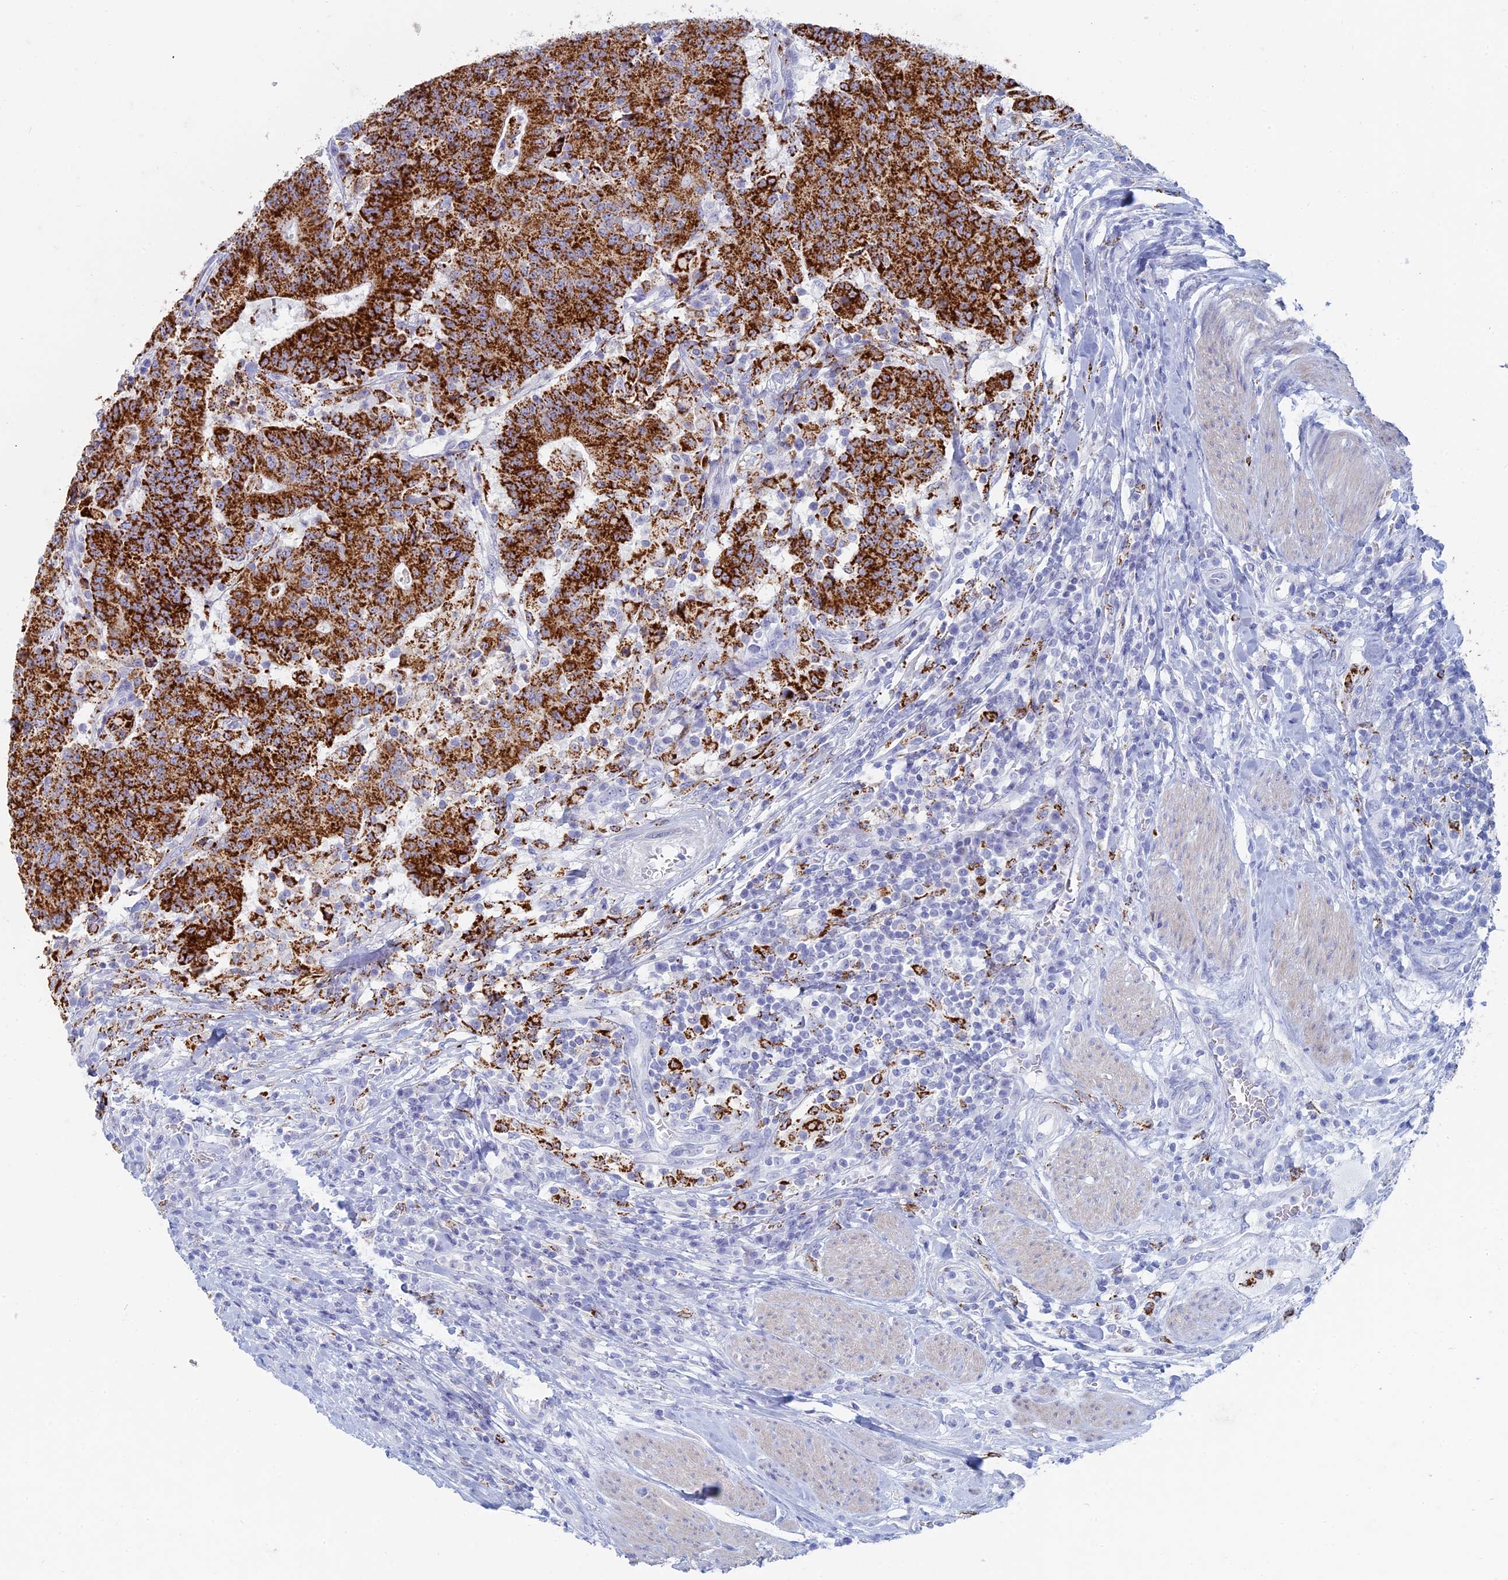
{"staining": {"intensity": "strong", "quantity": ">75%", "location": "cytoplasmic/membranous"}, "tissue": "colorectal cancer", "cell_type": "Tumor cells", "image_type": "cancer", "snomed": [{"axis": "morphology", "description": "Adenocarcinoma, NOS"}, {"axis": "topography", "description": "Colon"}], "caption": "Strong cytoplasmic/membranous expression for a protein is seen in approximately >75% of tumor cells of colorectal cancer using IHC.", "gene": "ALMS1", "patient": {"sex": "female", "age": 75}}